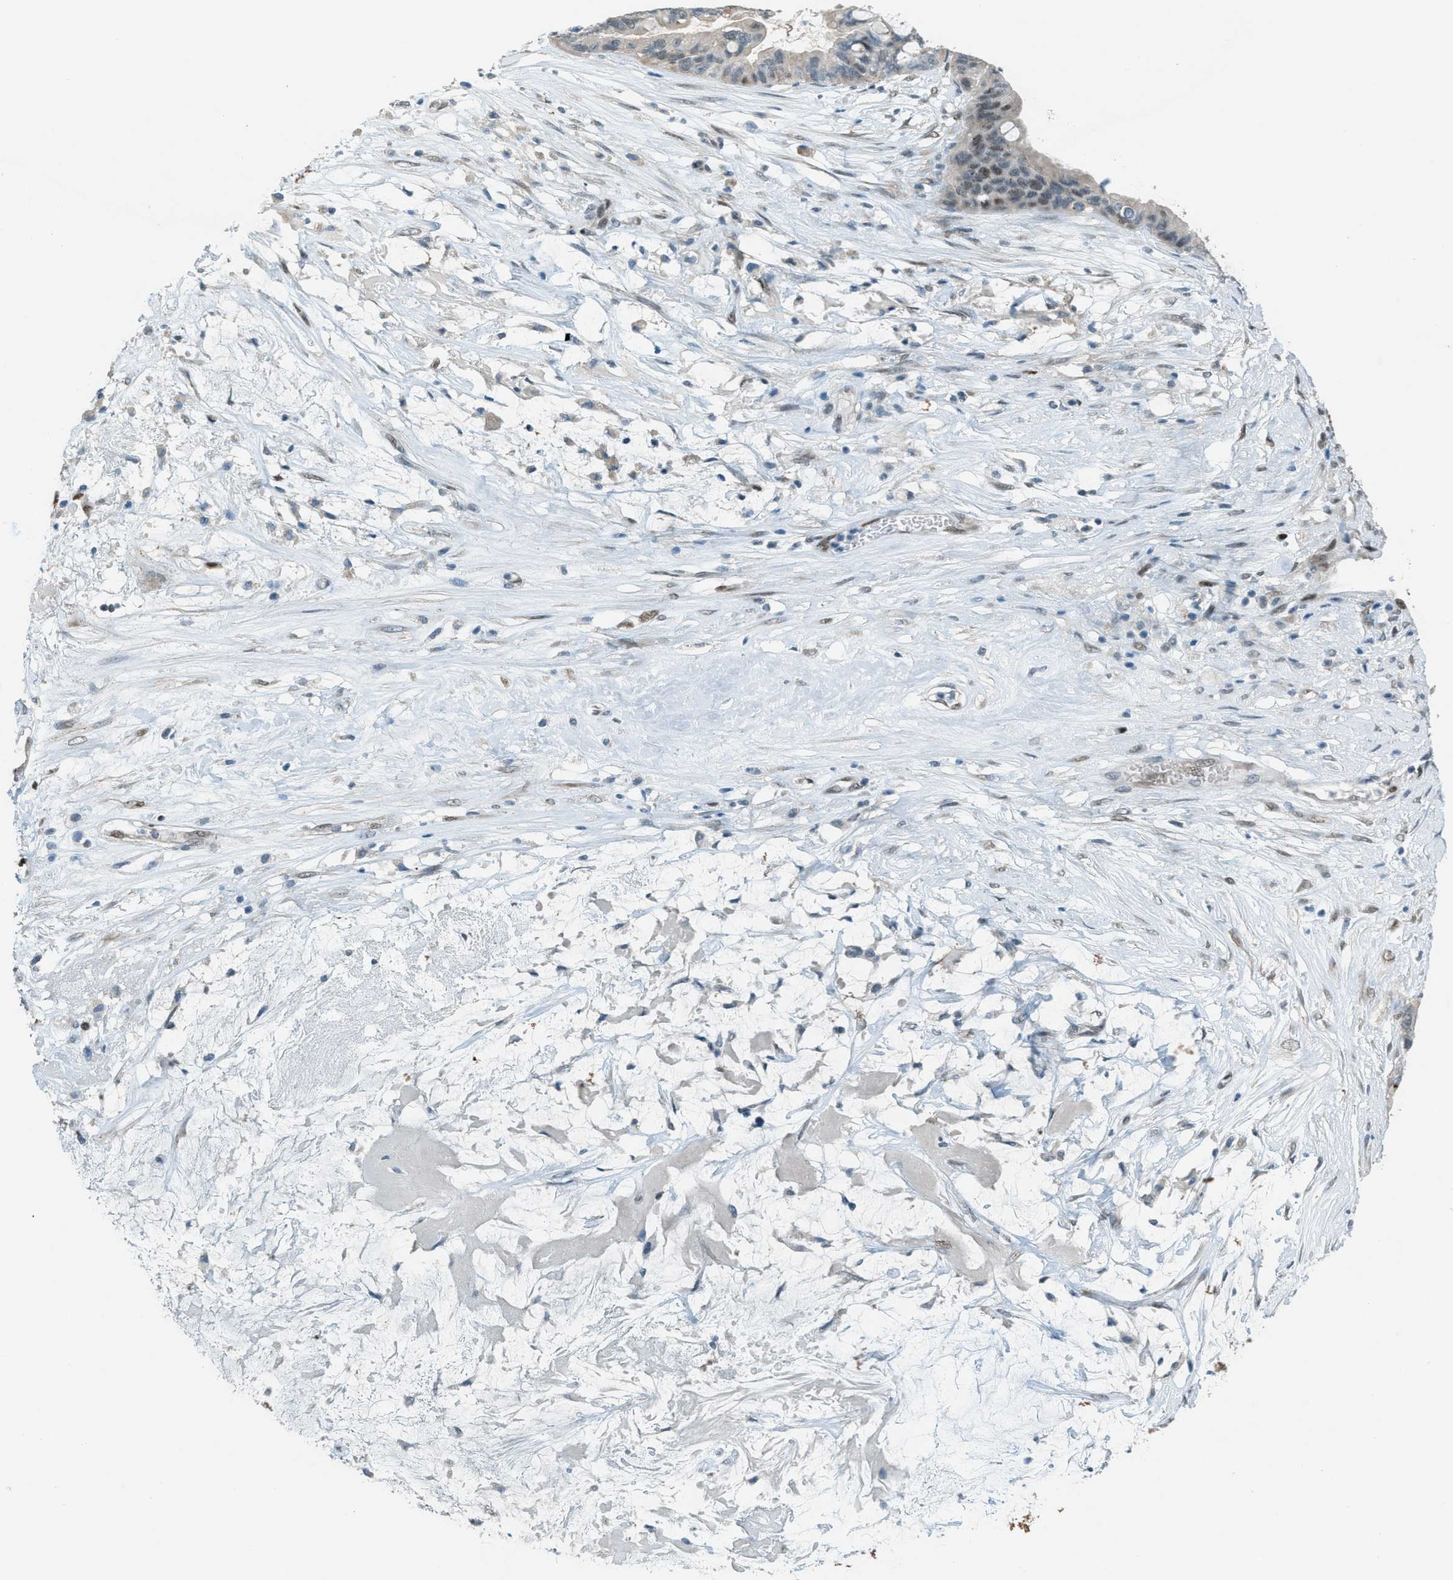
{"staining": {"intensity": "weak", "quantity": "25%-75%", "location": "cytoplasmic/membranous,nuclear"}, "tissue": "ovarian cancer", "cell_type": "Tumor cells", "image_type": "cancer", "snomed": [{"axis": "morphology", "description": "Cystadenocarcinoma, mucinous, NOS"}, {"axis": "topography", "description": "Ovary"}], "caption": "Protein staining of ovarian mucinous cystadenocarcinoma tissue exhibits weak cytoplasmic/membranous and nuclear positivity in approximately 25%-75% of tumor cells.", "gene": "TCF3", "patient": {"sex": "female", "age": 80}}